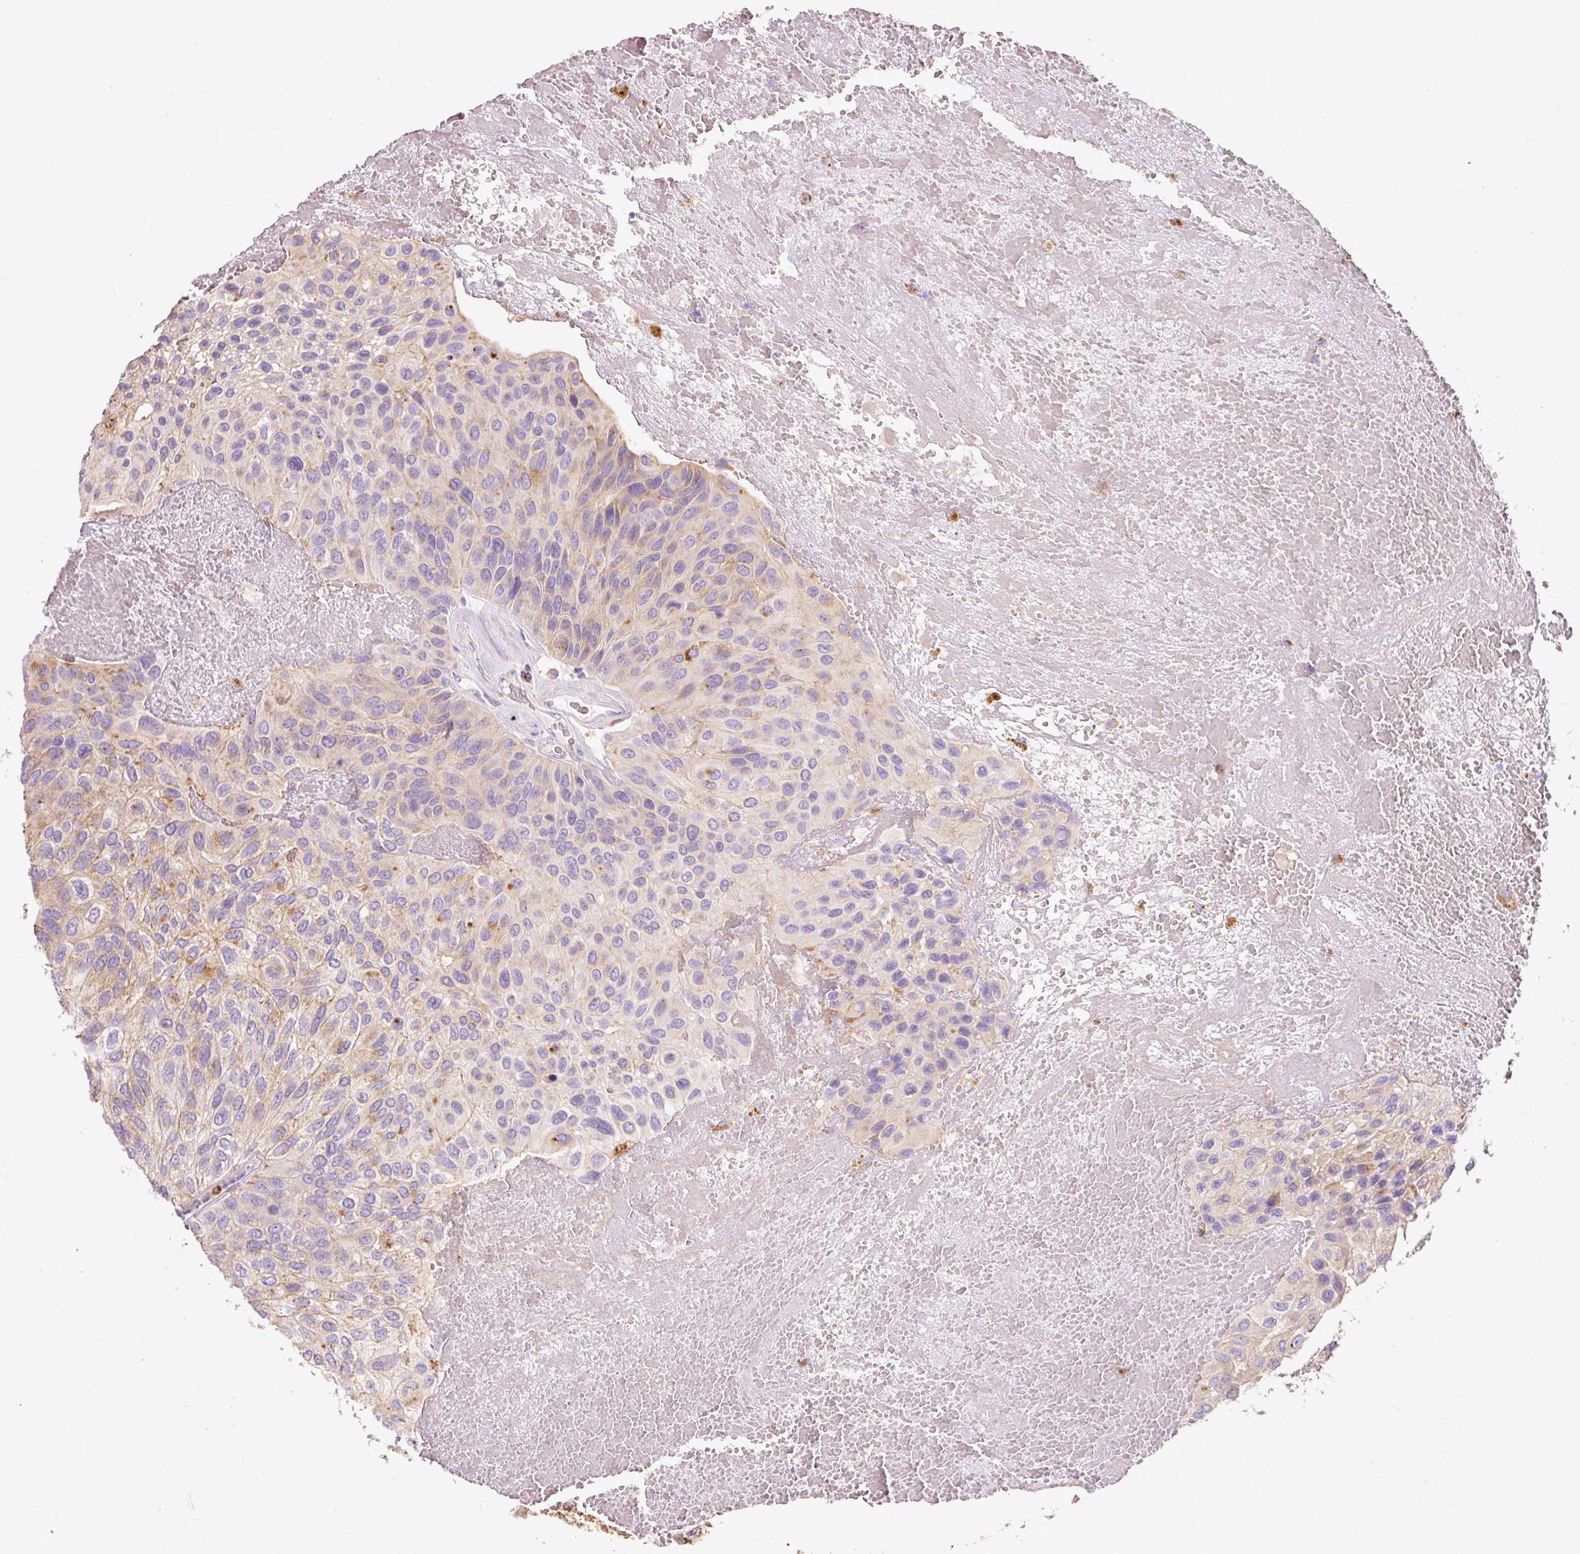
{"staining": {"intensity": "moderate", "quantity": "<25%", "location": "cytoplasmic/membranous"}, "tissue": "urothelial cancer", "cell_type": "Tumor cells", "image_type": "cancer", "snomed": [{"axis": "morphology", "description": "Urothelial carcinoma, High grade"}, {"axis": "topography", "description": "Urinary bladder"}], "caption": "Approximately <25% of tumor cells in human high-grade urothelial carcinoma show moderate cytoplasmic/membranous protein positivity as visualized by brown immunohistochemical staining.", "gene": "TMC8", "patient": {"sex": "male", "age": 66}}